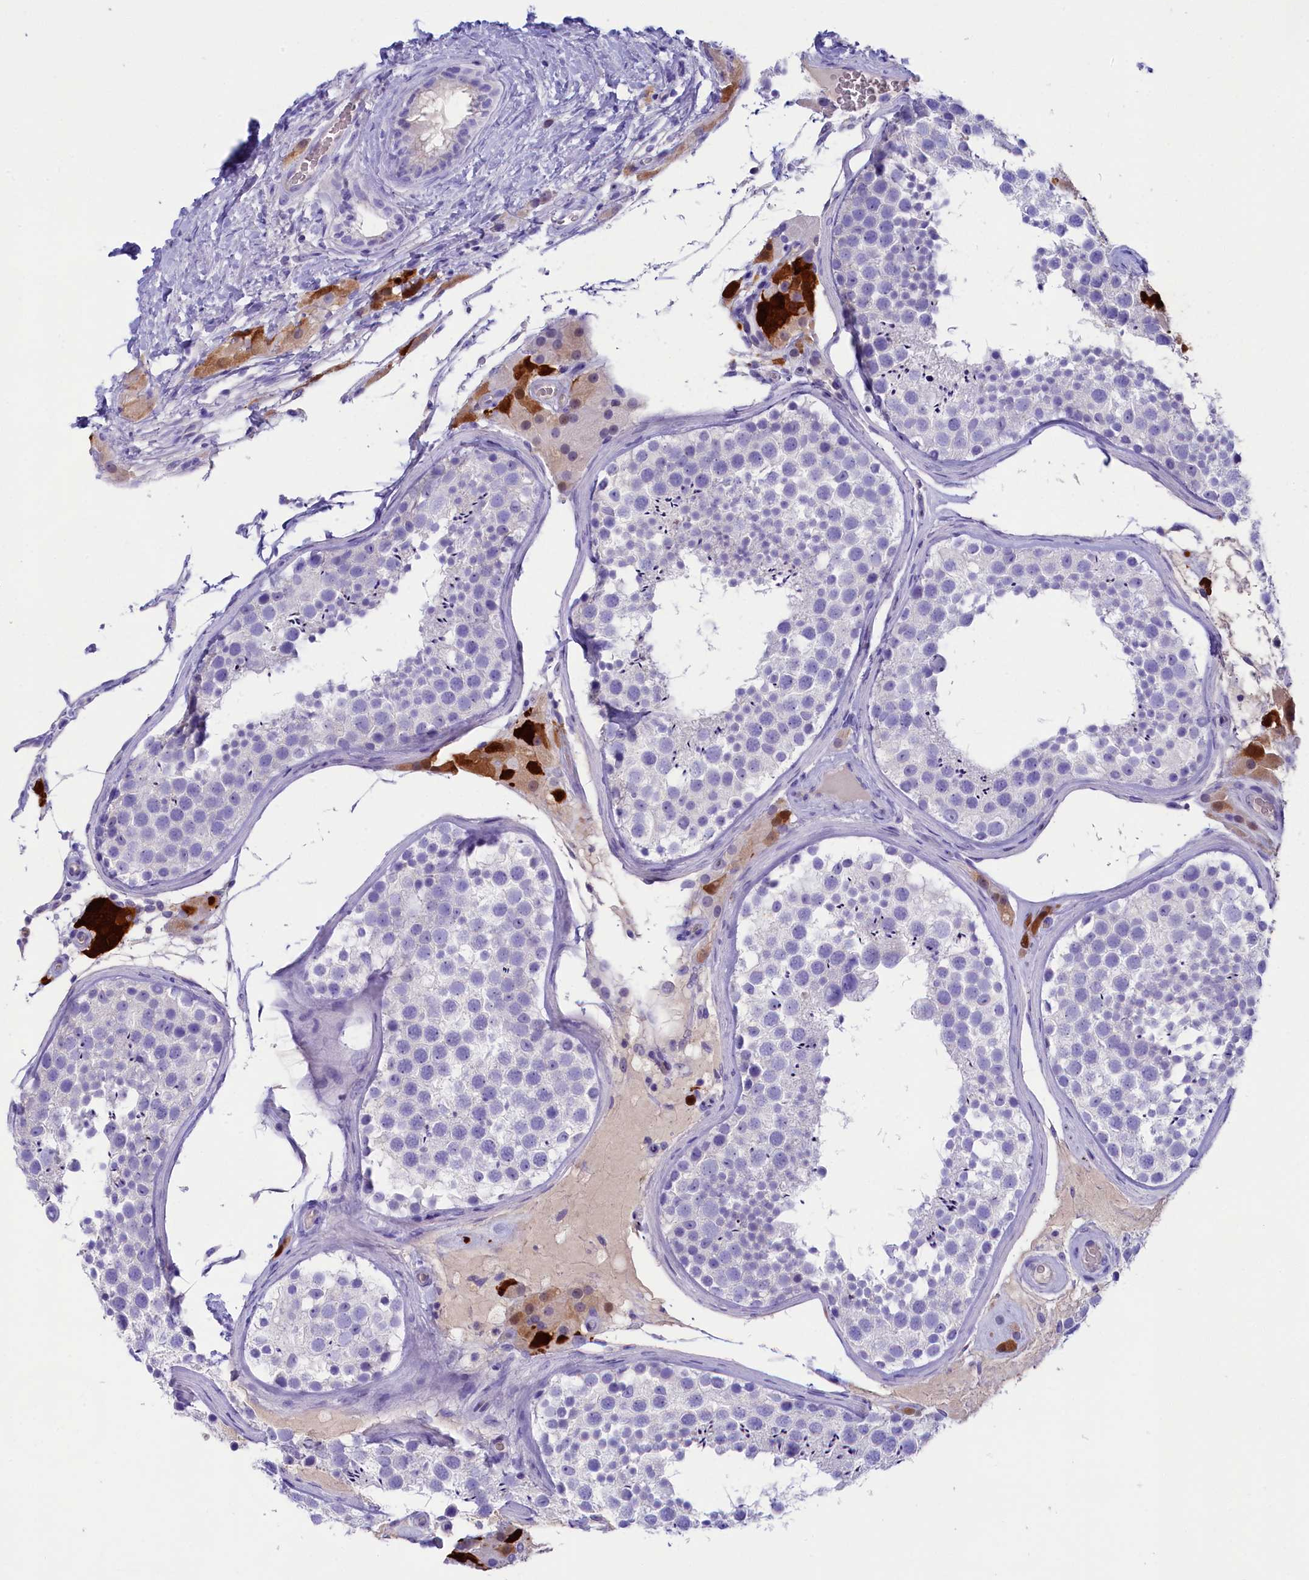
{"staining": {"intensity": "negative", "quantity": "none", "location": "none"}, "tissue": "testis", "cell_type": "Cells in seminiferous ducts", "image_type": "normal", "snomed": [{"axis": "morphology", "description": "Normal tissue, NOS"}, {"axis": "topography", "description": "Testis"}], "caption": "An immunohistochemistry (IHC) histopathology image of unremarkable testis is shown. There is no staining in cells in seminiferous ducts of testis.", "gene": "SULT2A1", "patient": {"sex": "male", "age": 46}}